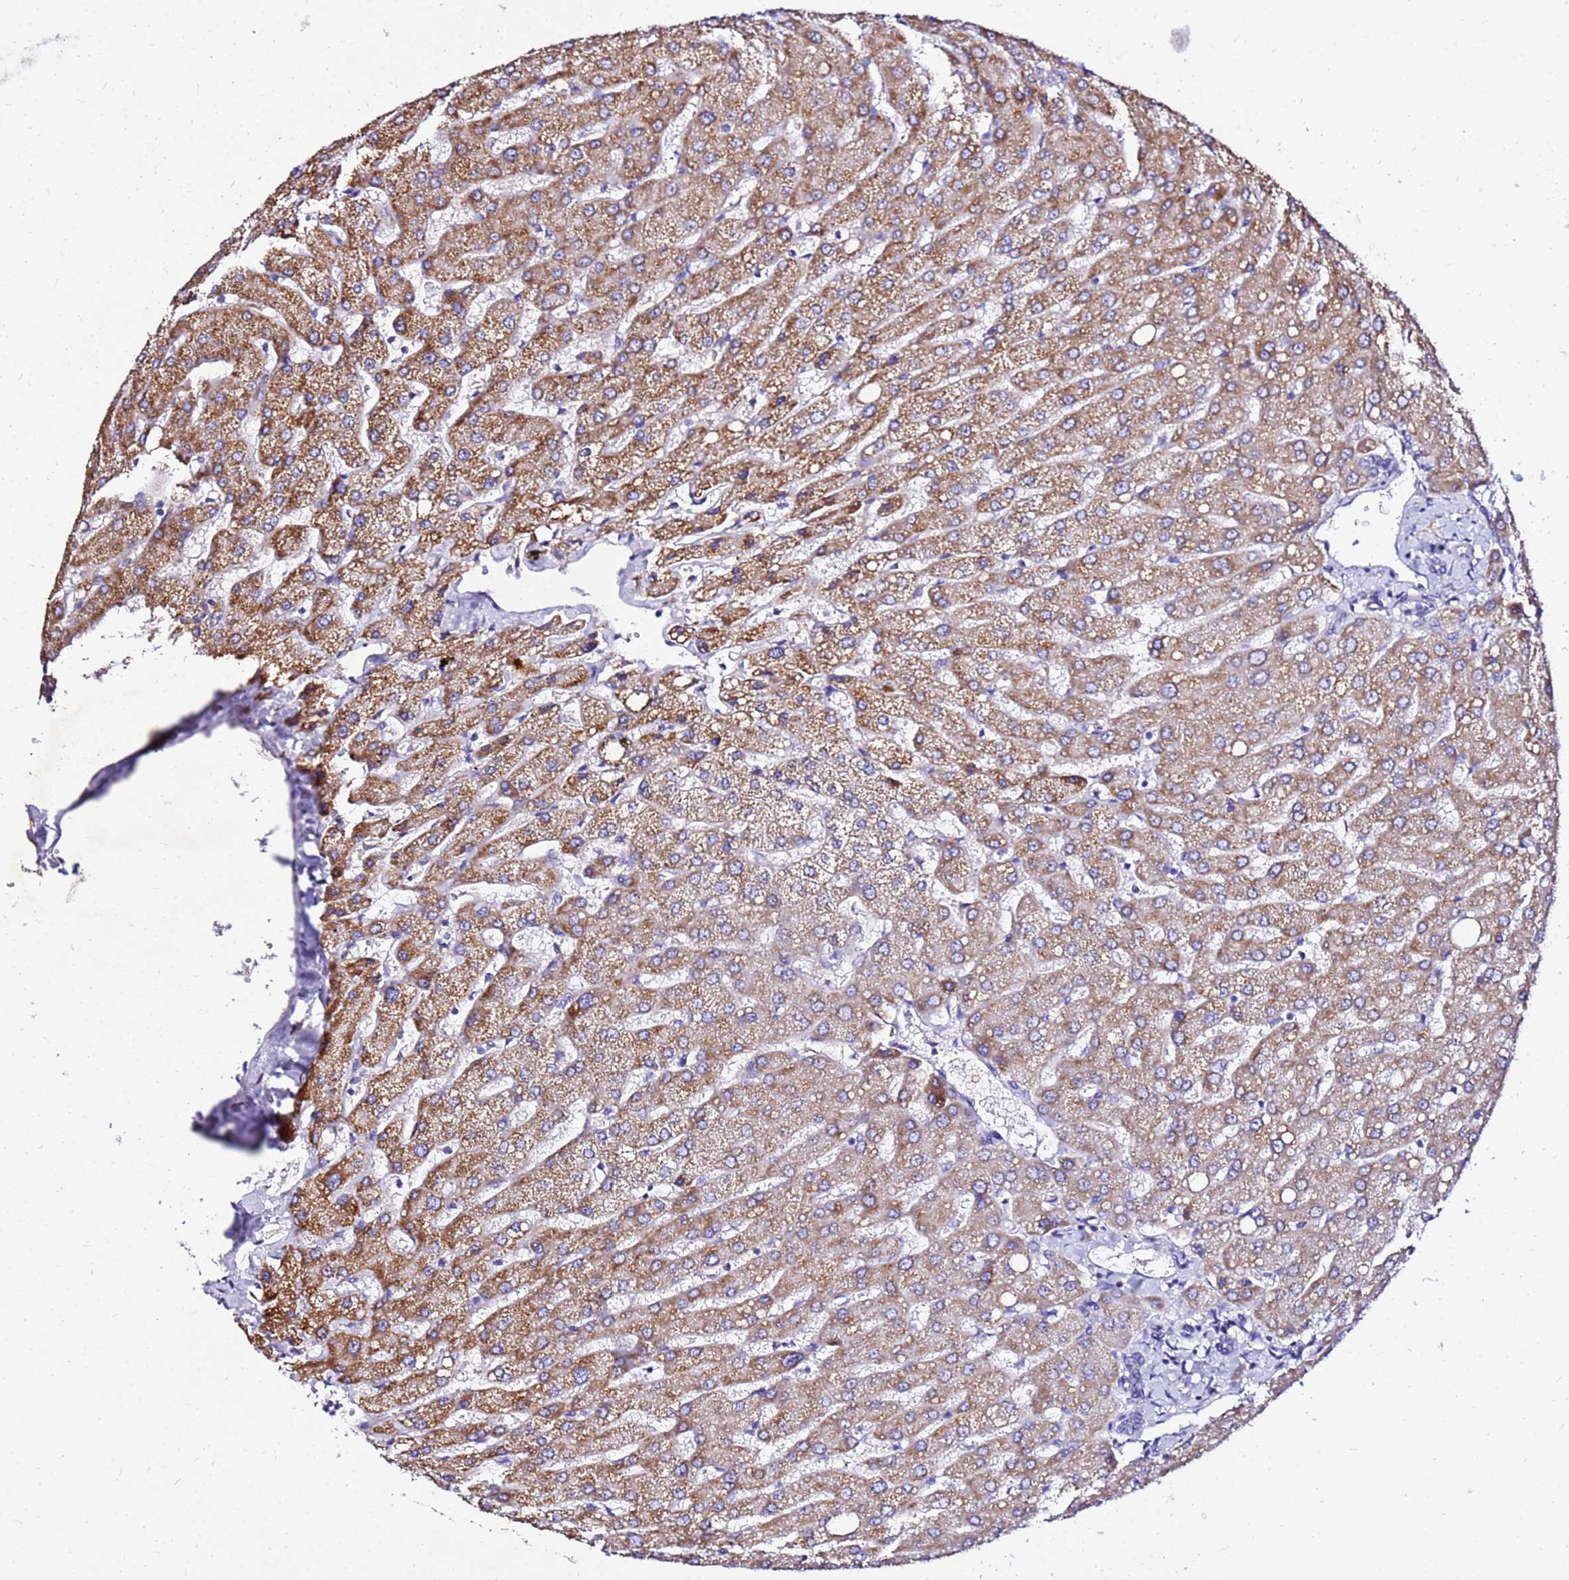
{"staining": {"intensity": "negative", "quantity": "none", "location": "none"}, "tissue": "liver", "cell_type": "Cholangiocytes", "image_type": "normal", "snomed": [{"axis": "morphology", "description": "Normal tissue, NOS"}, {"axis": "topography", "description": "Liver"}], "caption": "This photomicrograph is of benign liver stained with immunohistochemistry (IHC) to label a protein in brown with the nuclei are counter-stained blue. There is no positivity in cholangiocytes.", "gene": "COX14", "patient": {"sex": "male", "age": 55}}